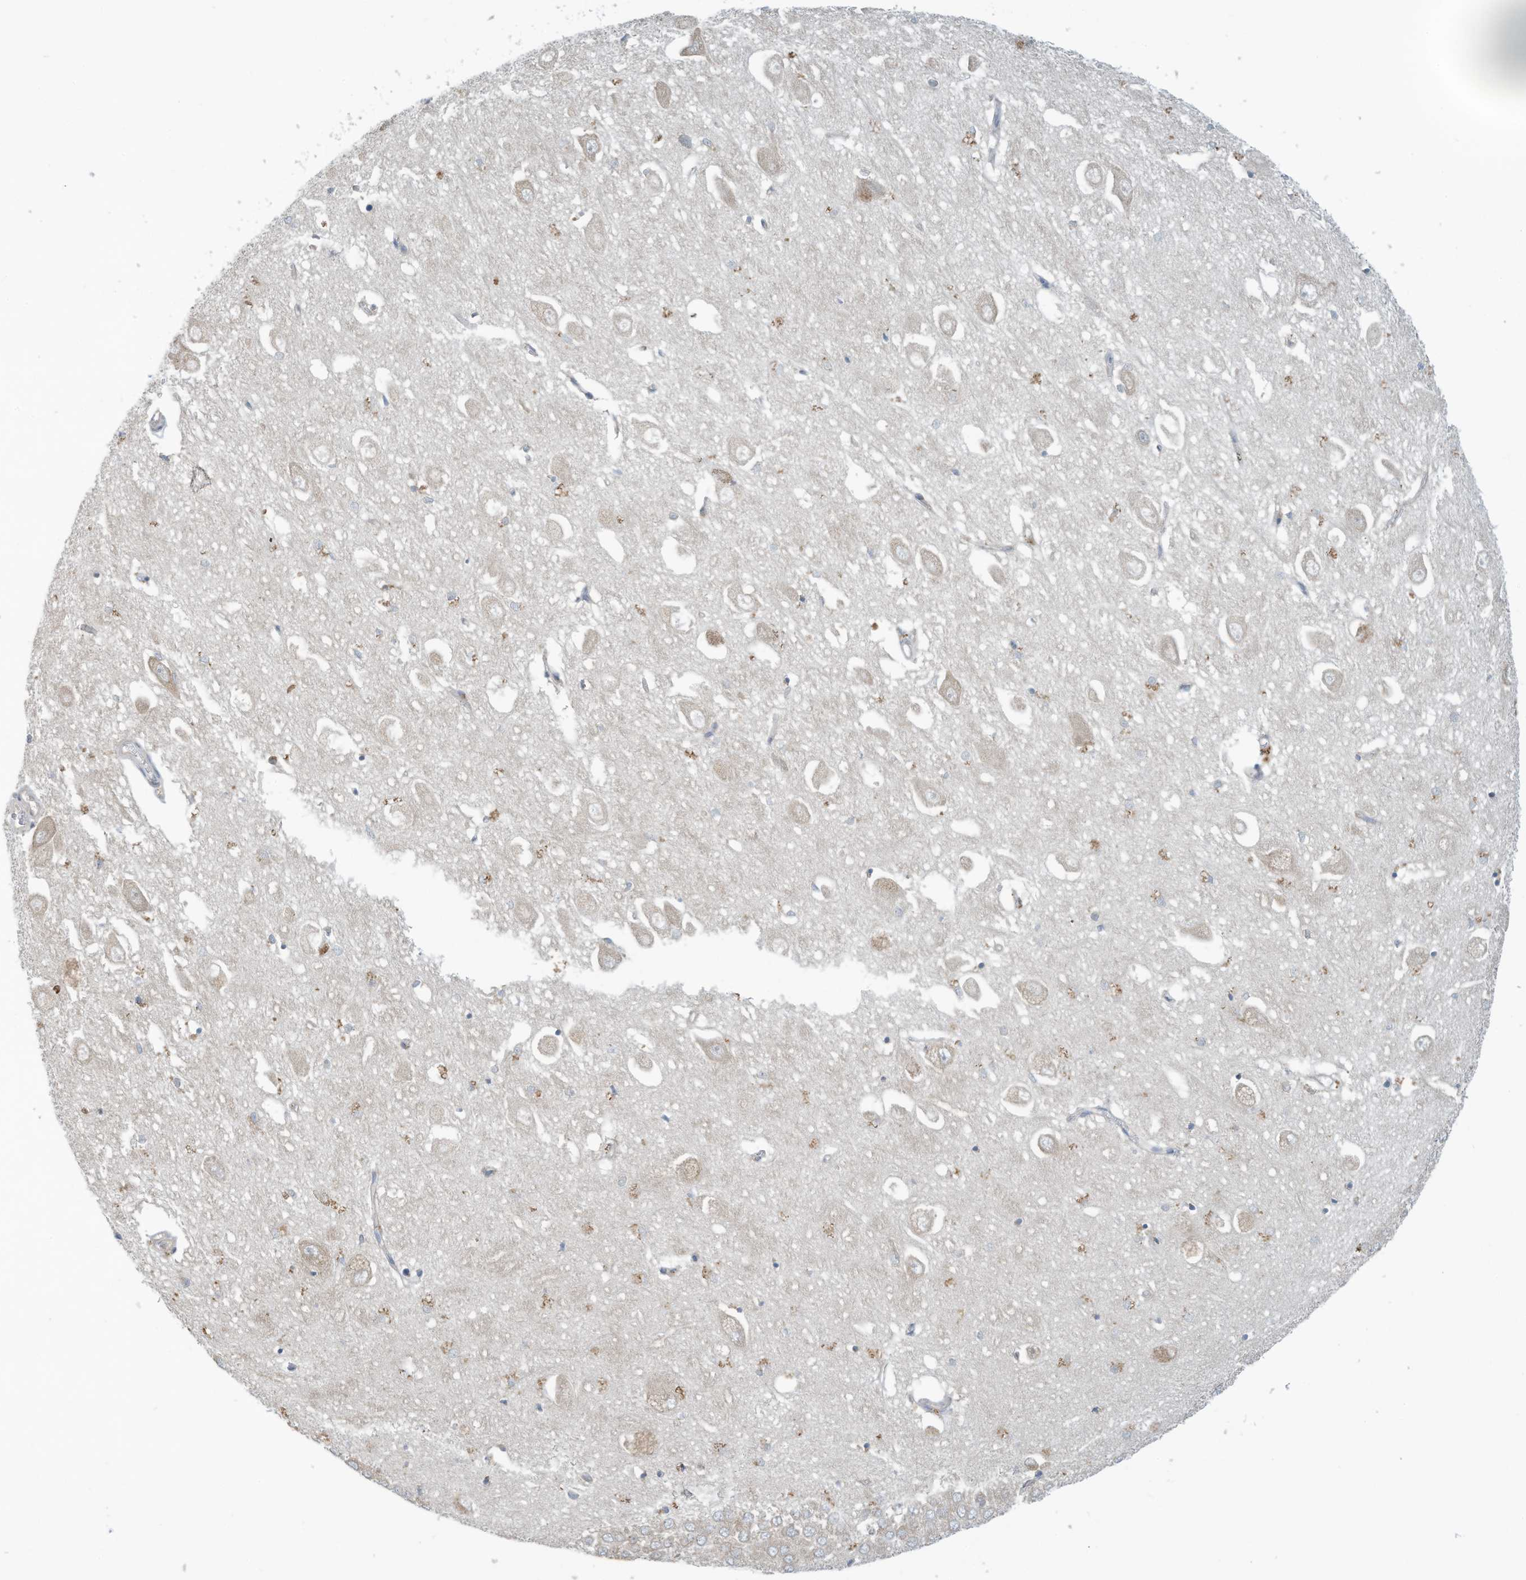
{"staining": {"intensity": "negative", "quantity": "none", "location": "none"}, "tissue": "hippocampus", "cell_type": "Glial cells", "image_type": "normal", "snomed": [{"axis": "morphology", "description": "Normal tissue, NOS"}, {"axis": "topography", "description": "Hippocampus"}], "caption": "Immunohistochemical staining of benign hippocampus displays no significant positivity in glial cells.", "gene": "SCGB1D2", "patient": {"sex": "female", "age": 64}}